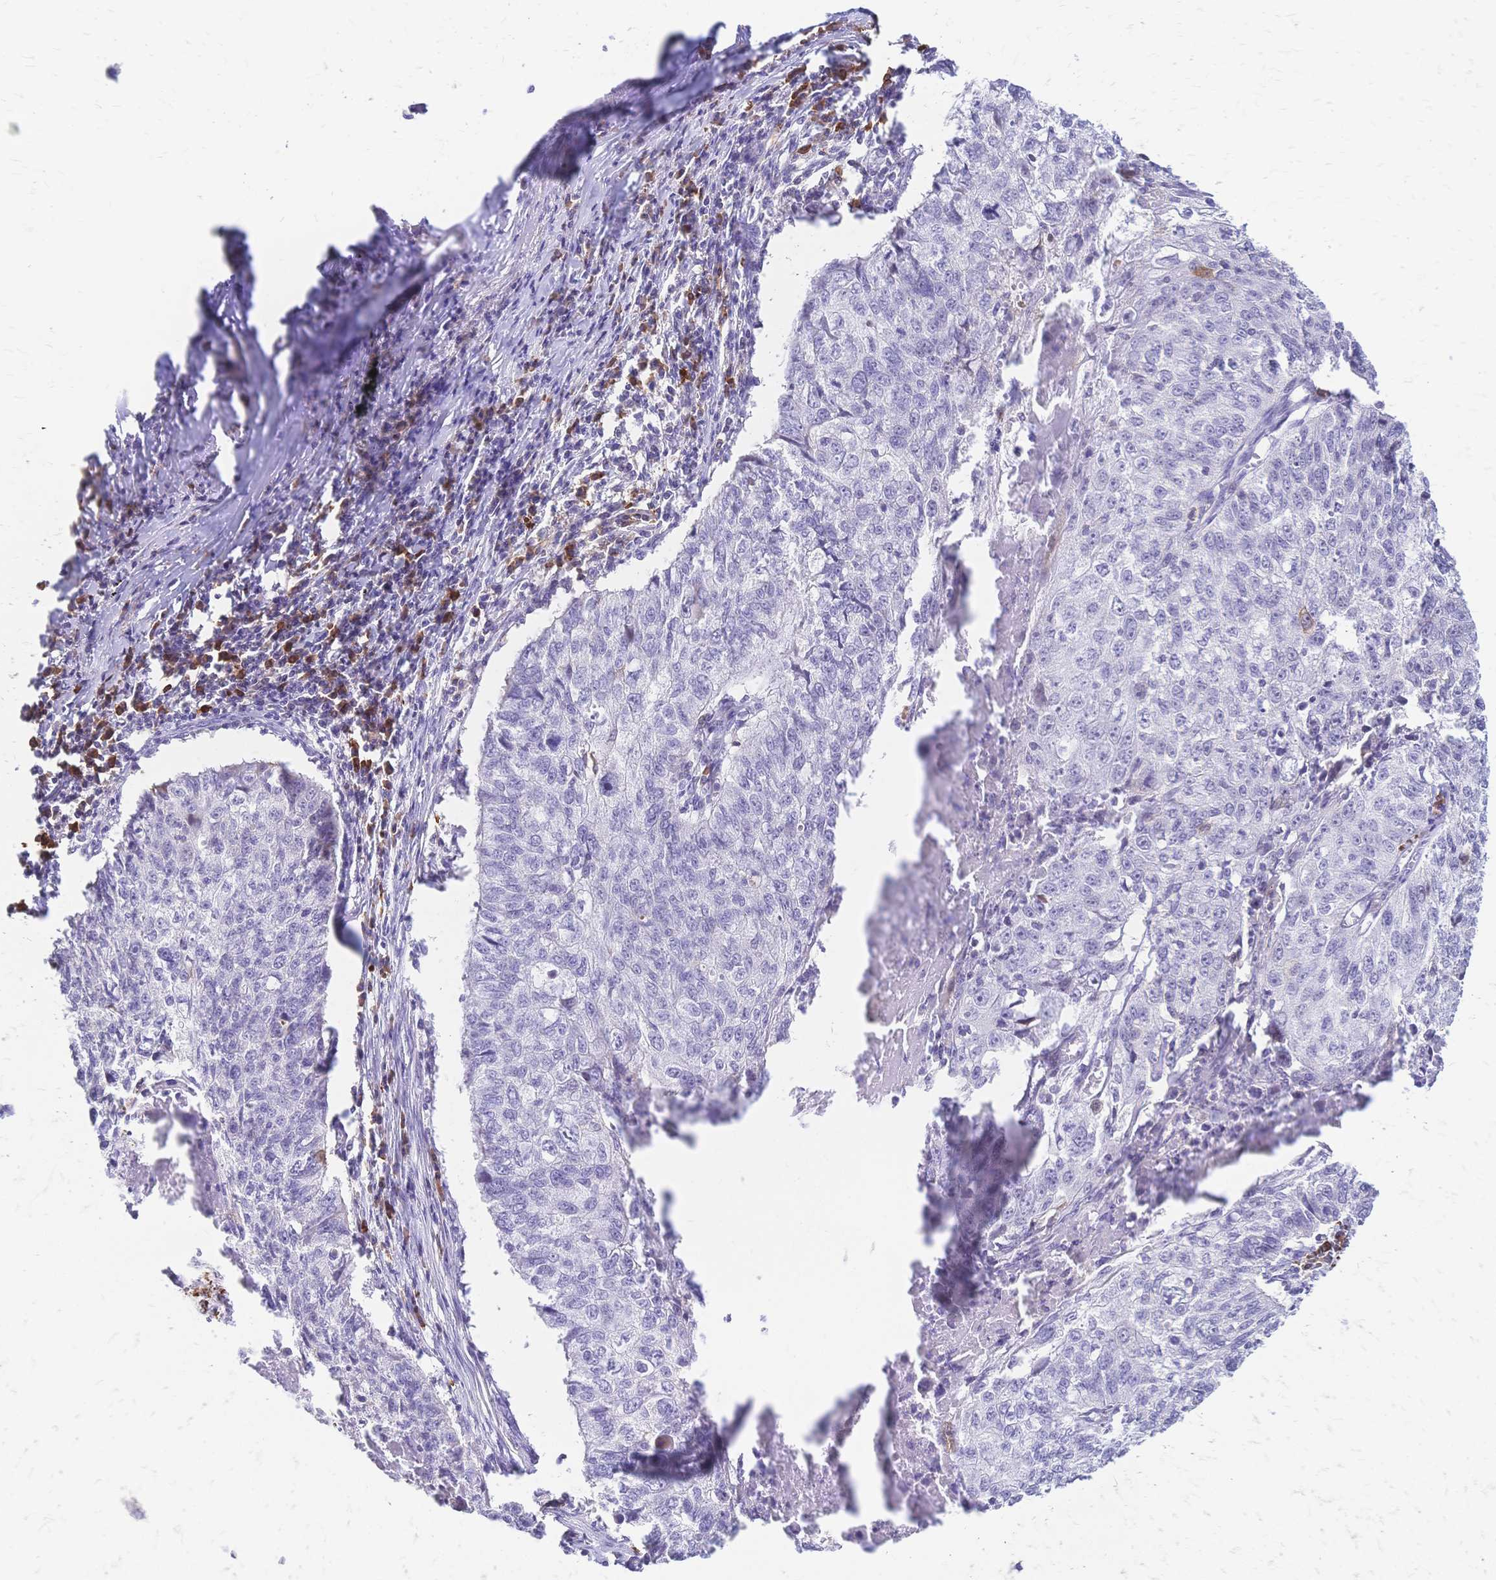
{"staining": {"intensity": "negative", "quantity": "none", "location": "none"}, "tissue": "lung cancer", "cell_type": "Tumor cells", "image_type": "cancer", "snomed": [{"axis": "morphology", "description": "Normal morphology"}, {"axis": "morphology", "description": "Aneuploidy"}, {"axis": "morphology", "description": "Squamous cell carcinoma, NOS"}, {"axis": "topography", "description": "Lymph node"}, {"axis": "topography", "description": "Lung"}], "caption": "Protein analysis of lung cancer shows no significant expression in tumor cells.", "gene": "IL2RA", "patient": {"sex": "female", "age": 76}}